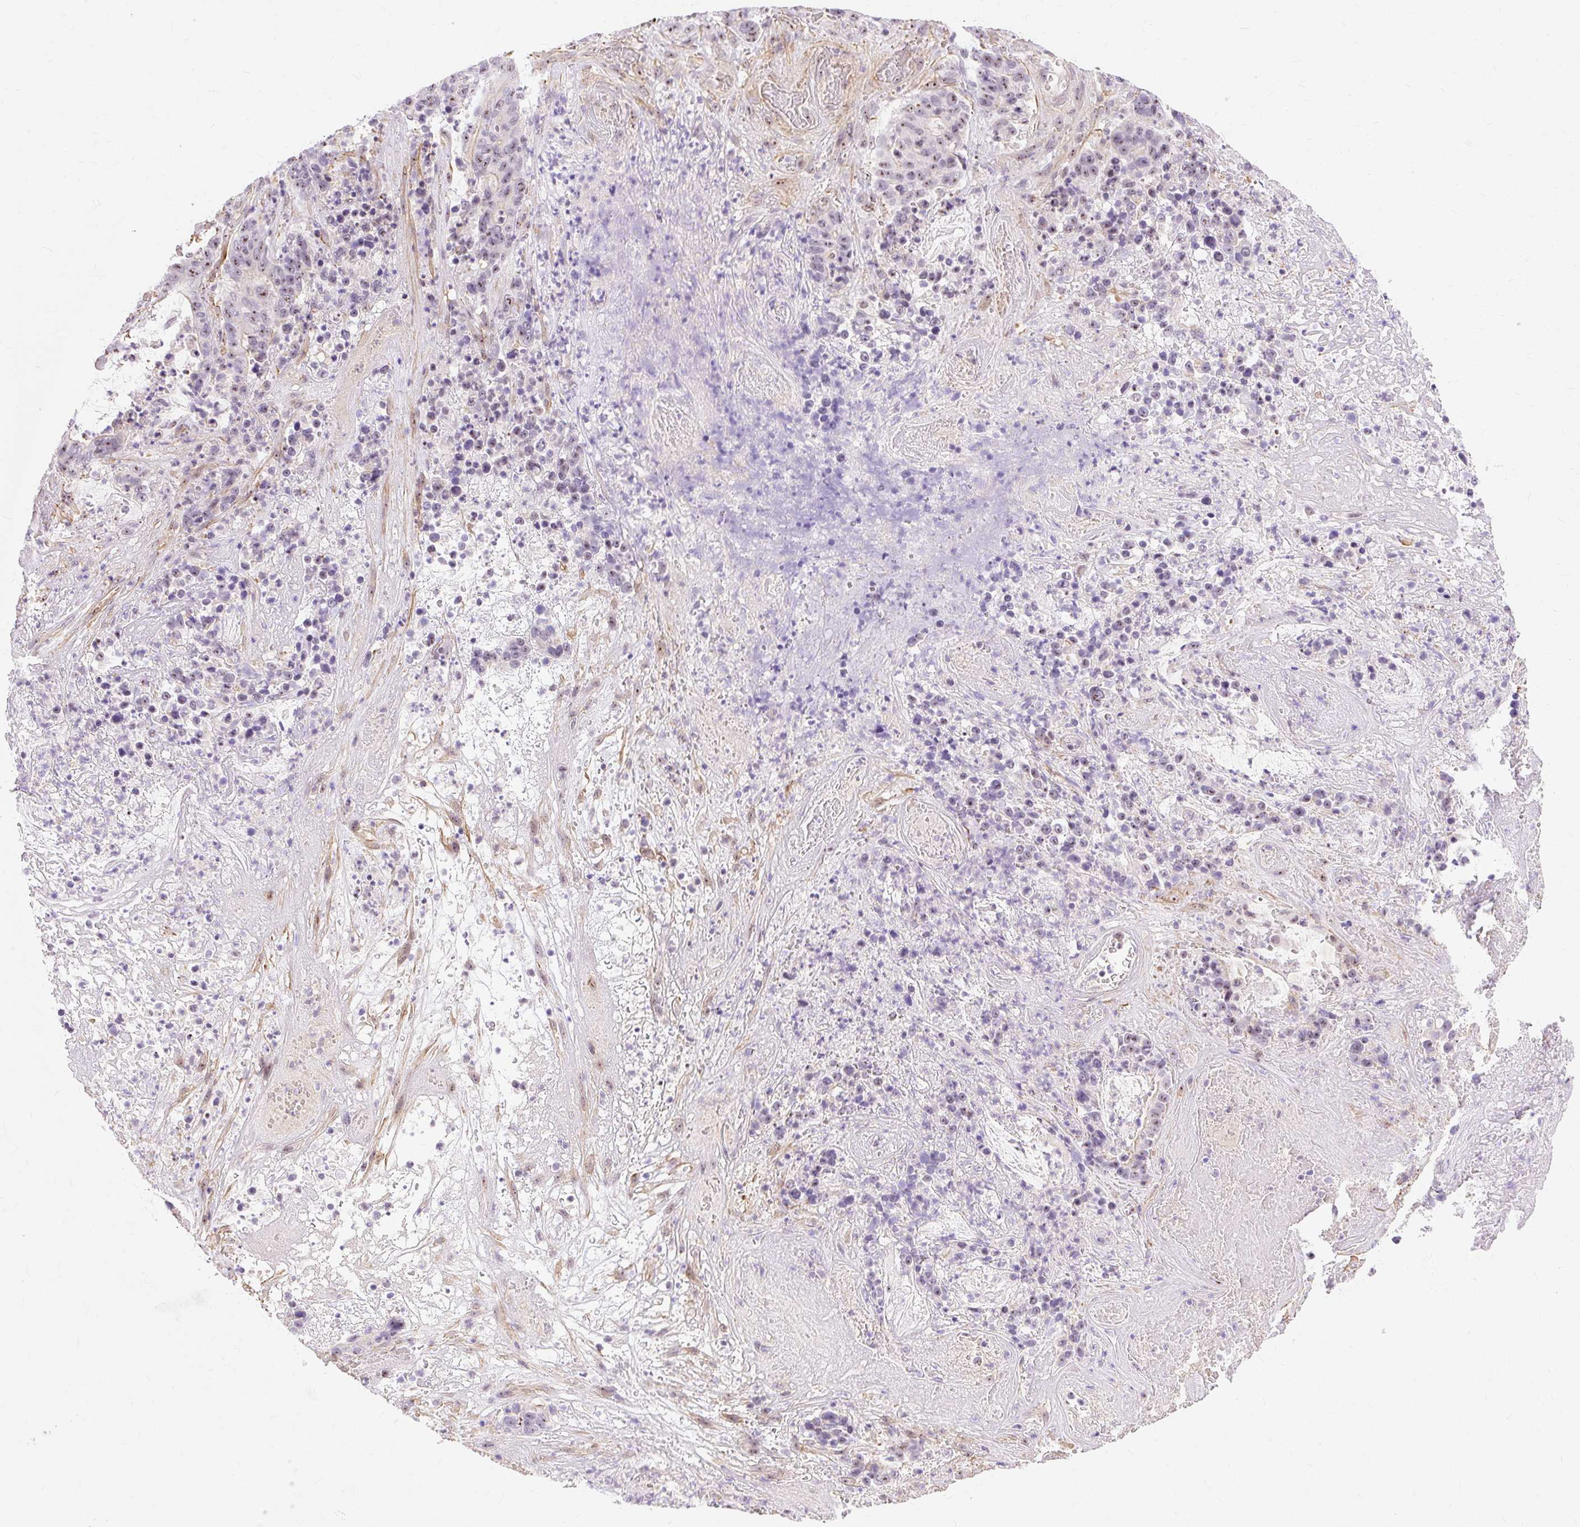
{"staining": {"intensity": "moderate", "quantity": "25%-75%", "location": "nuclear"}, "tissue": "stomach cancer", "cell_type": "Tumor cells", "image_type": "cancer", "snomed": [{"axis": "morphology", "description": "Normal tissue, NOS"}, {"axis": "morphology", "description": "Adenocarcinoma, NOS"}, {"axis": "topography", "description": "Stomach"}], "caption": "This histopathology image shows immunohistochemistry staining of human stomach adenocarcinoma, with medium moderate nuclear expression in about 25%-75% of tumor cells.", "gene": "OBP2A", "patient": {"sex": "female", "age": 64}}